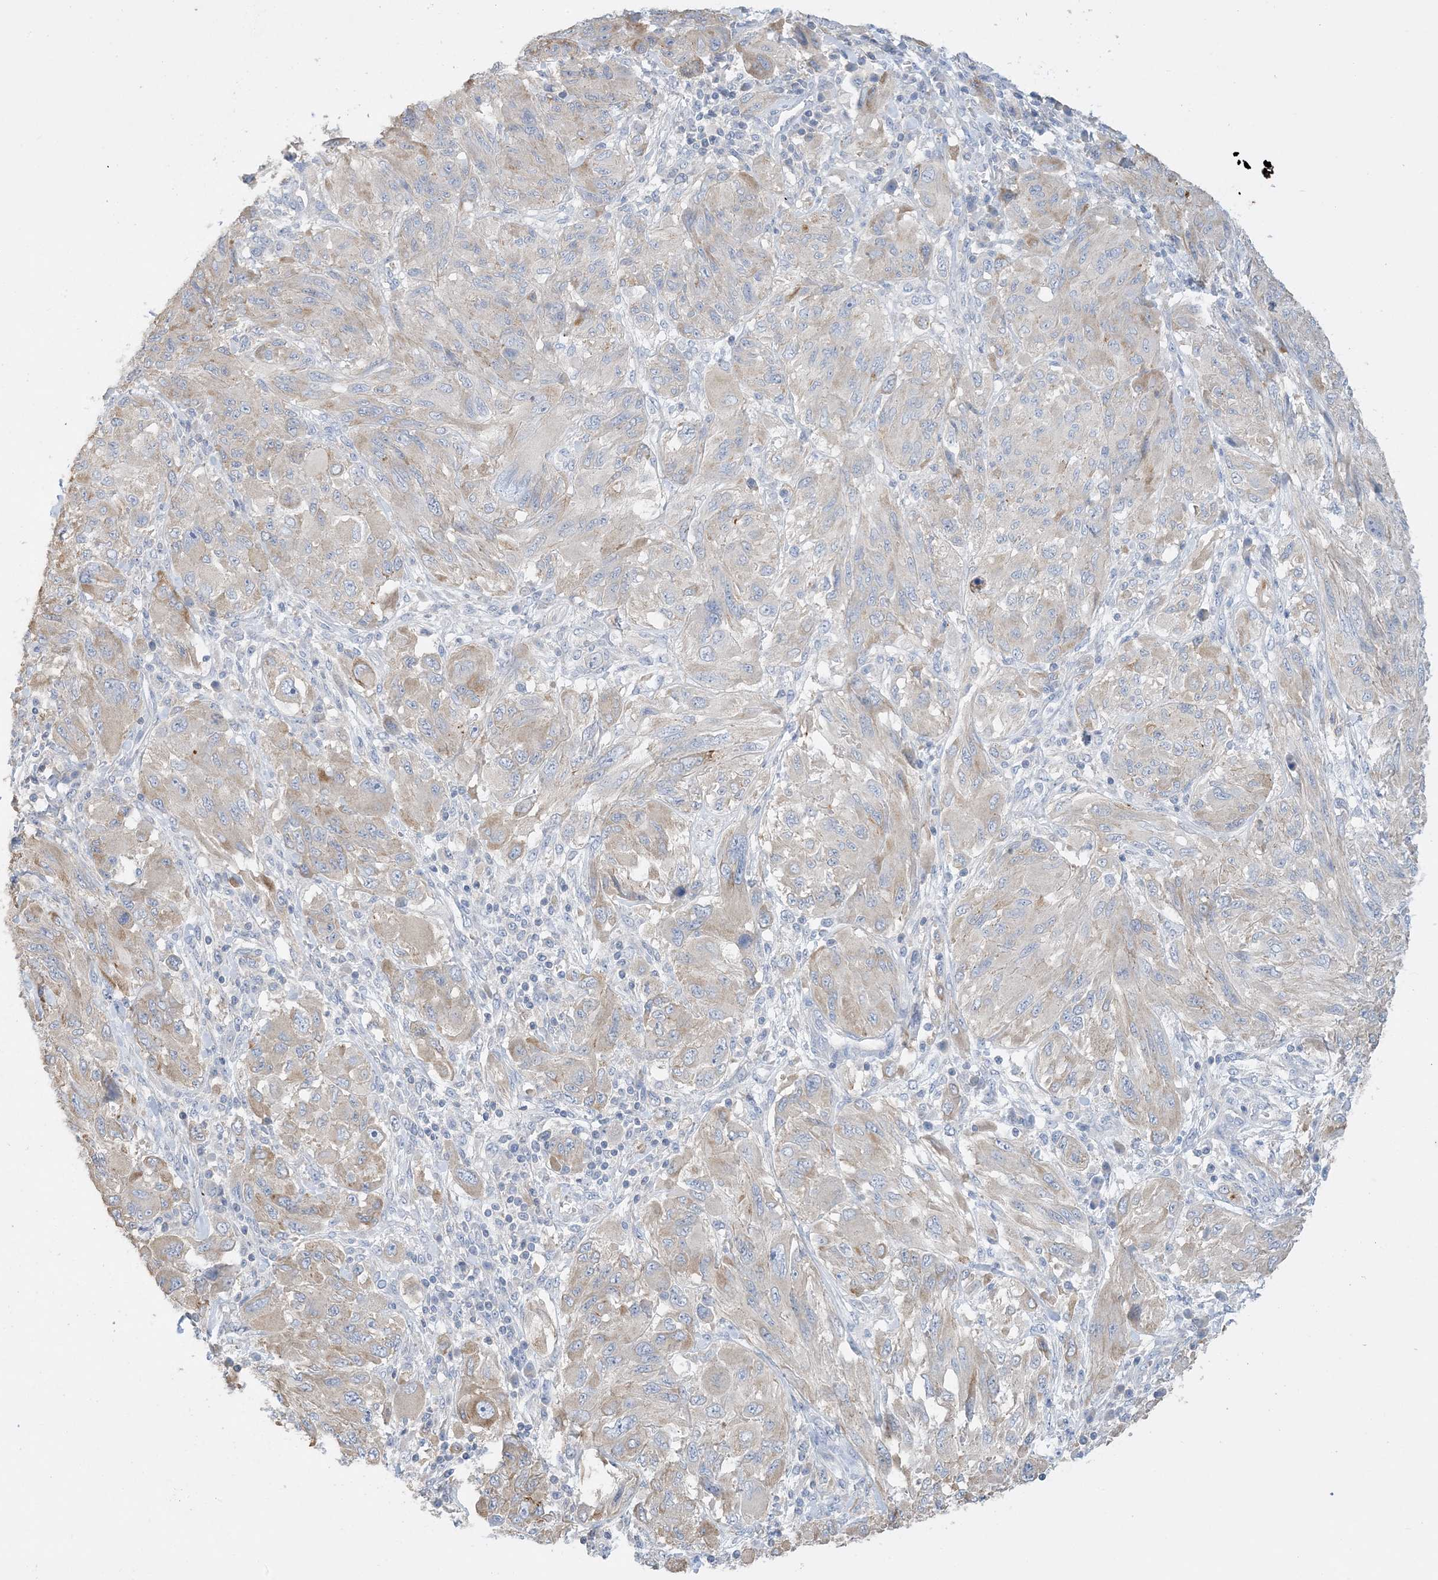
{"staining": {"intensity": "negative", "quantity": "none", "location": "none"}, "tissue": "melanoma", "cell_type": "Tumor cells", "image_type": "cancer", "snomed": [{"axis": "morphology", "description": "Malignant melanoma, NOS"}, {"axis": "topography", "description": "Skin"}], "caption": "Tumor cells show no significant protein expression in malignant melanoma. (Brightfield microscopy of DAB (3,3'-diaminobenzidine) immunohistochemistry at high magnification).", "gene": "KPRP", "patient": {"sex": "female", "age": 91}}